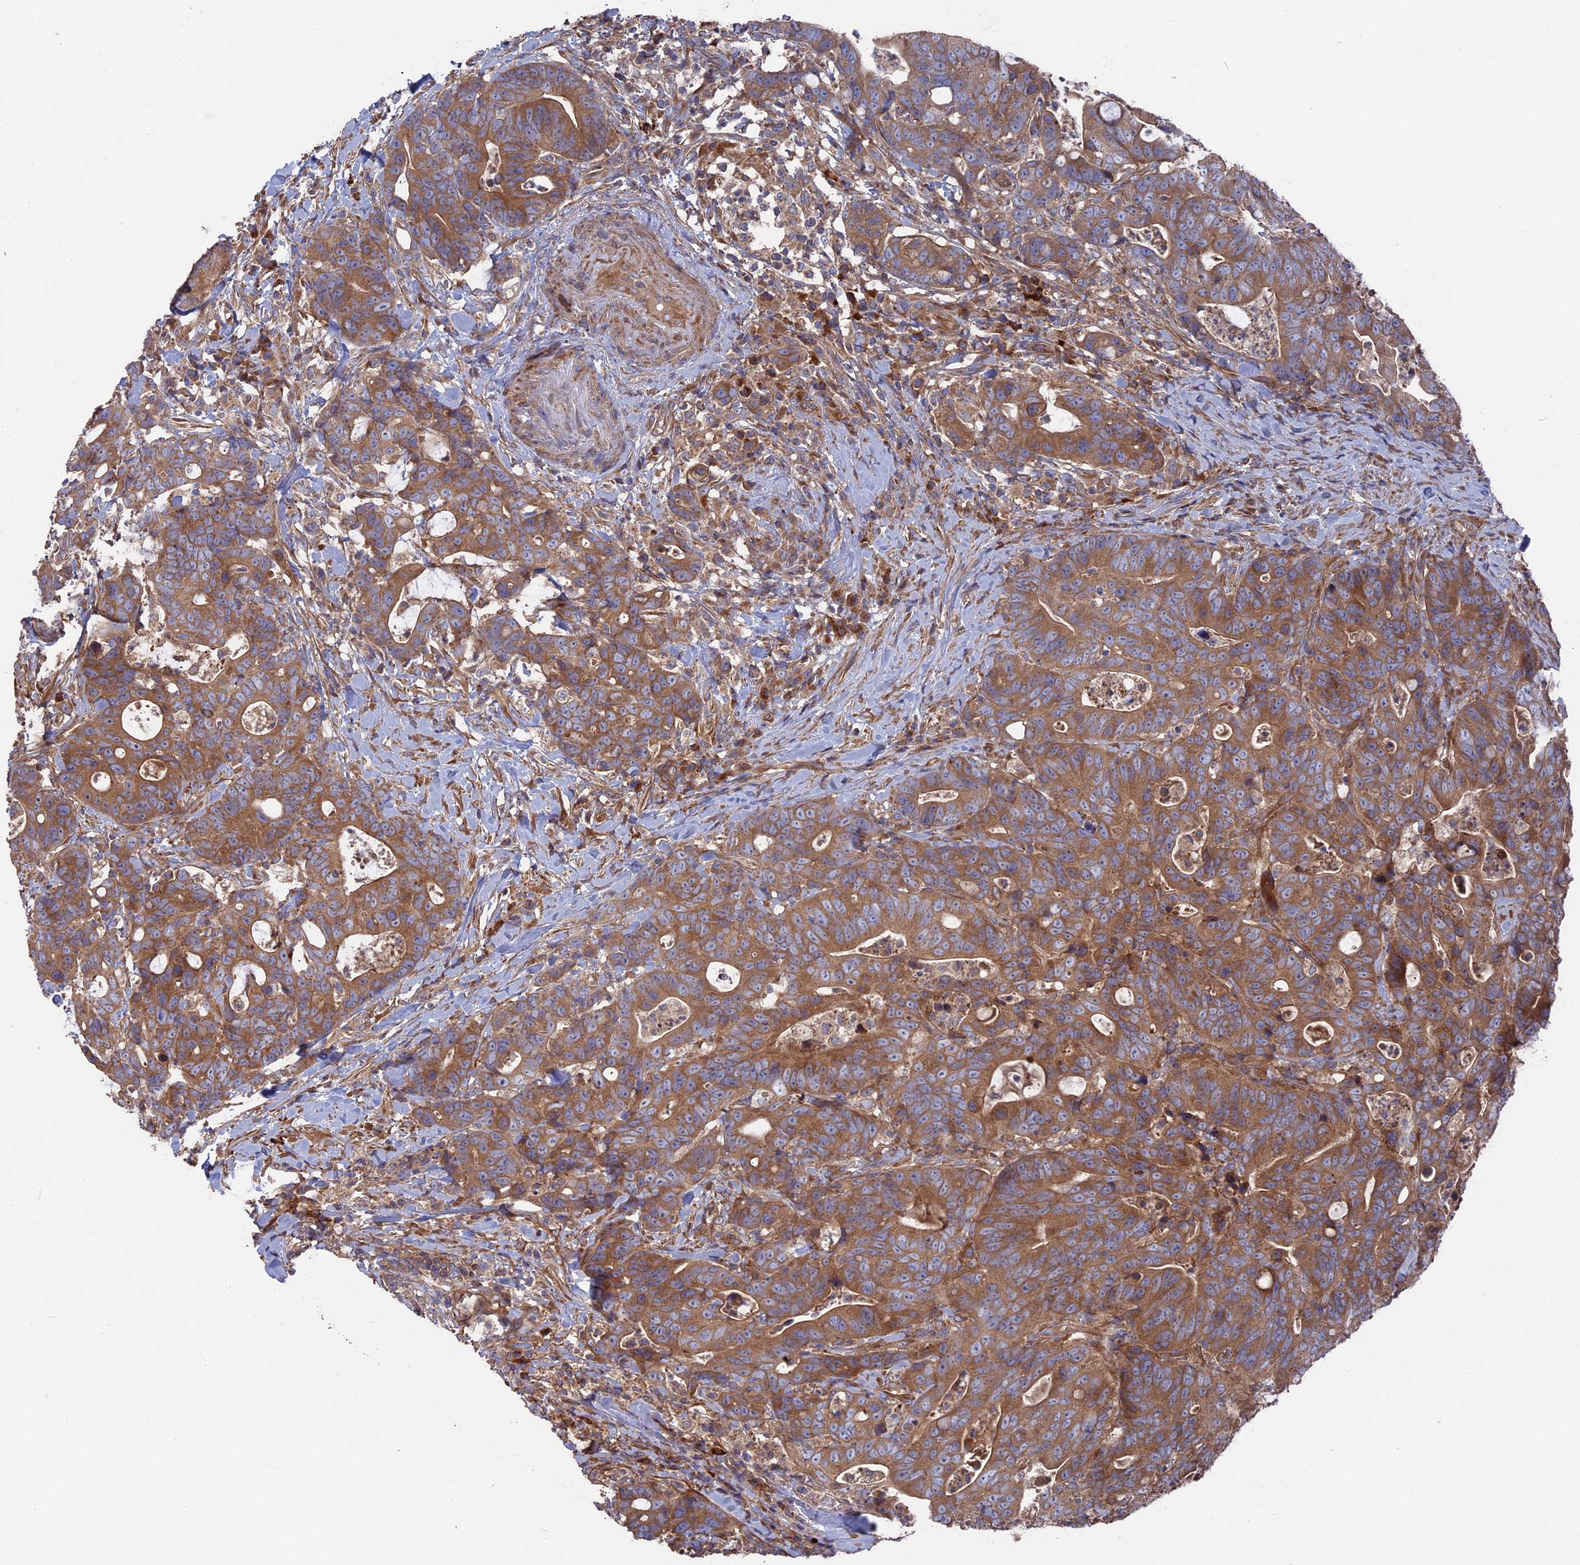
{"staining": {"intensity": "moderate", "quantity": ">75%", "location": "cytoplasmic/membranous"}, "tissue": "colorectal cancer", "cell_type": "Tumor cells", "image_type": "cancer", "snomed": [{"axis": "morphology", "description": "Adenocarcinoma, NOS"}, {"axis": "topography", "description": "Colon"}], "caption": "DAB (3,3'-diaminobenzidine) immunohistochemical staining of colorectal cancer shows moderate cytoplasmic/membranous protein staining in approximately >75% of tumor cells.", "gene": "TELO2", "patient": {"sex": "female", "age": 82}}